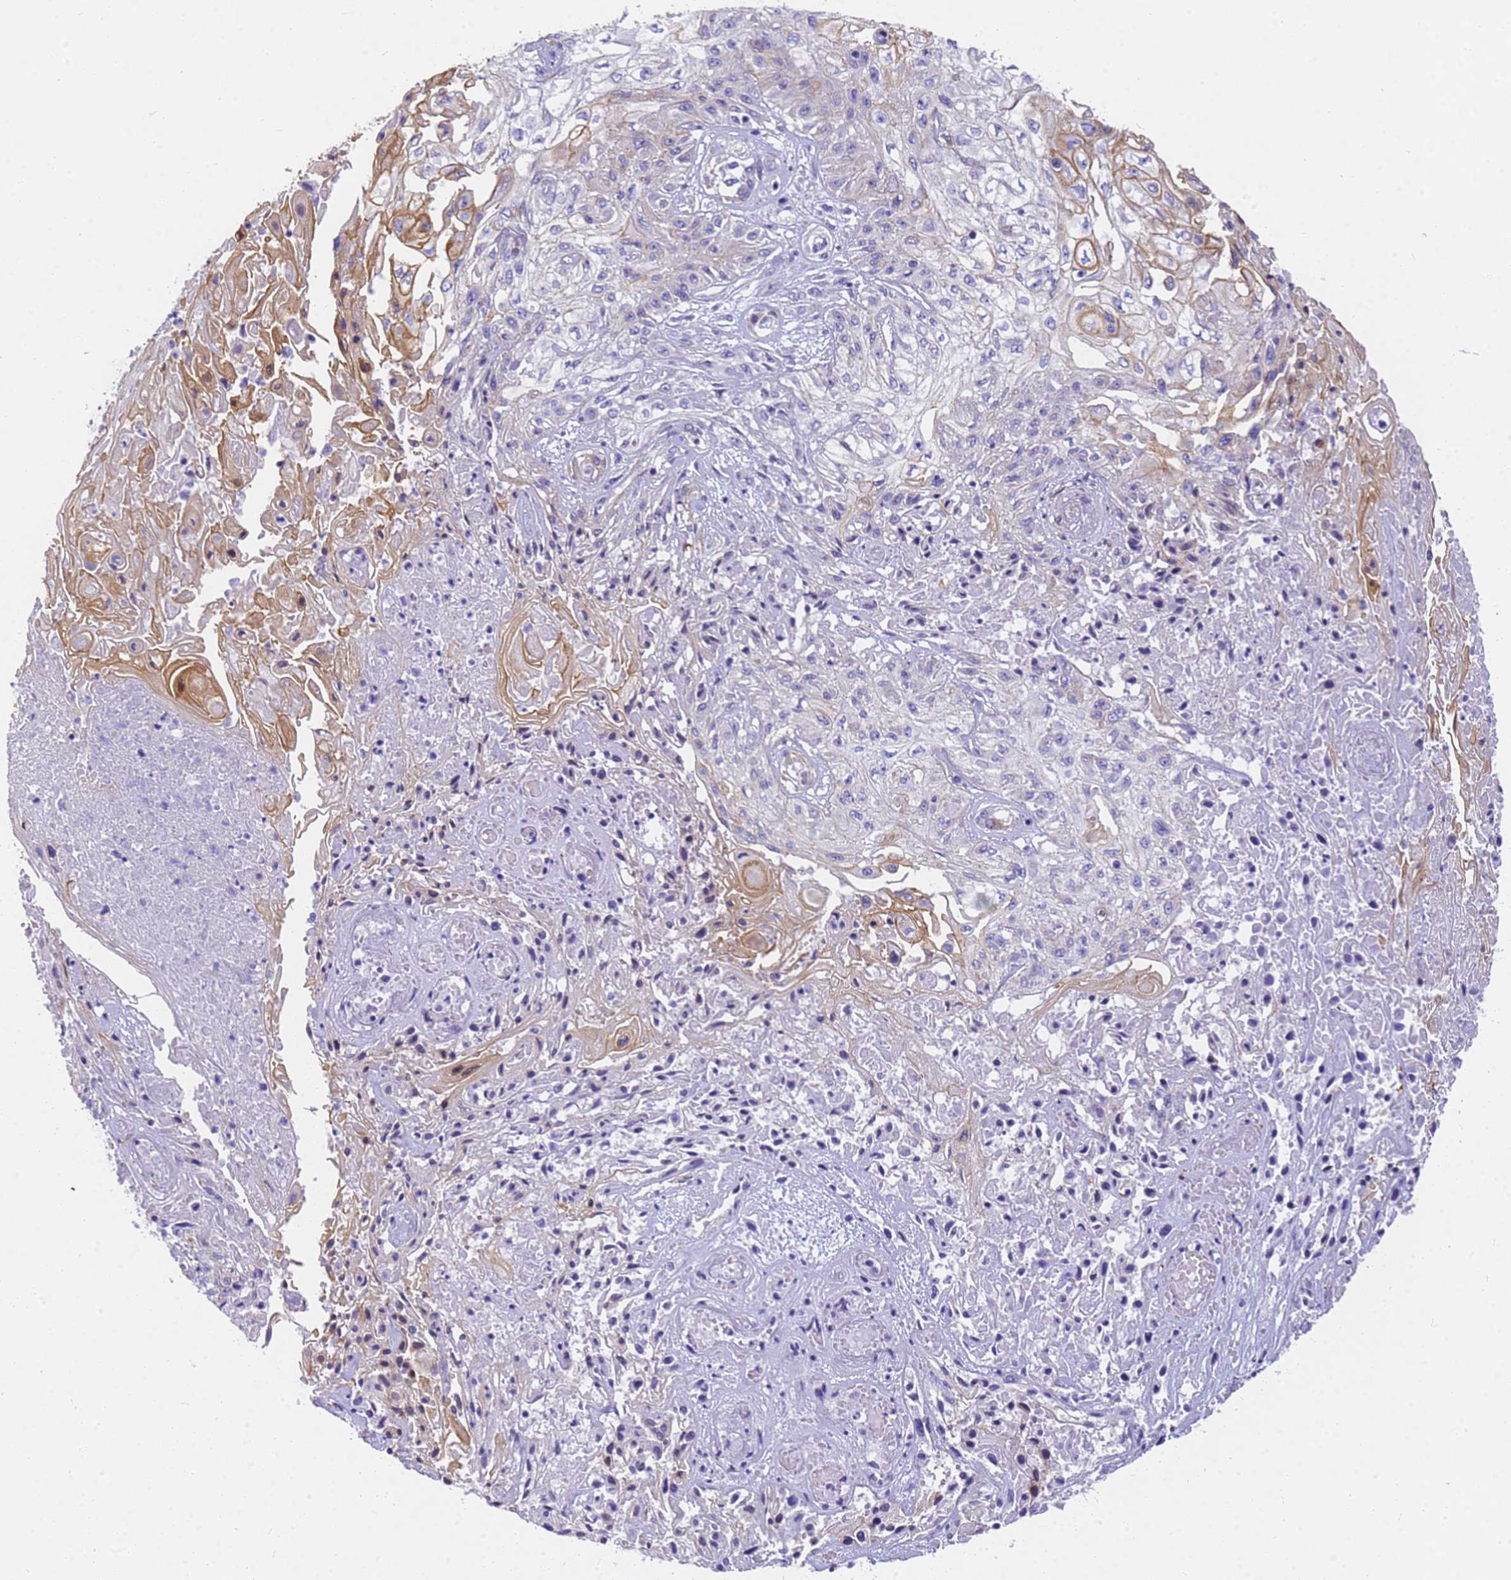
{"staining": {"intensity": "moderate", "quantity": "25%-75%", "location": "cytoplasmic/membranous"}, "tissue": "skin cancer", "cell_type": "Tumor cells", "image_type": "cancer", "snomed": [{"axis": "morphology", "description": "Squamous cell carcinoma, NOS"}, {"axis": "morphology", "description": "Squamous cell carcinoma, metastatic, NOS"}, {"axis": "topography", "description": "Skin"}, {"axis": "topography", "description": "Lymph node"}], "caption": "Protein staining of metastatic squamous cell carcinoma (skin) tissue shows moderate cytoplasmic/membranous expression in approximately 25%-75% of tumor cells.", "gene": "MVB12A", "patient": {"sex": "male", "age": 75}}